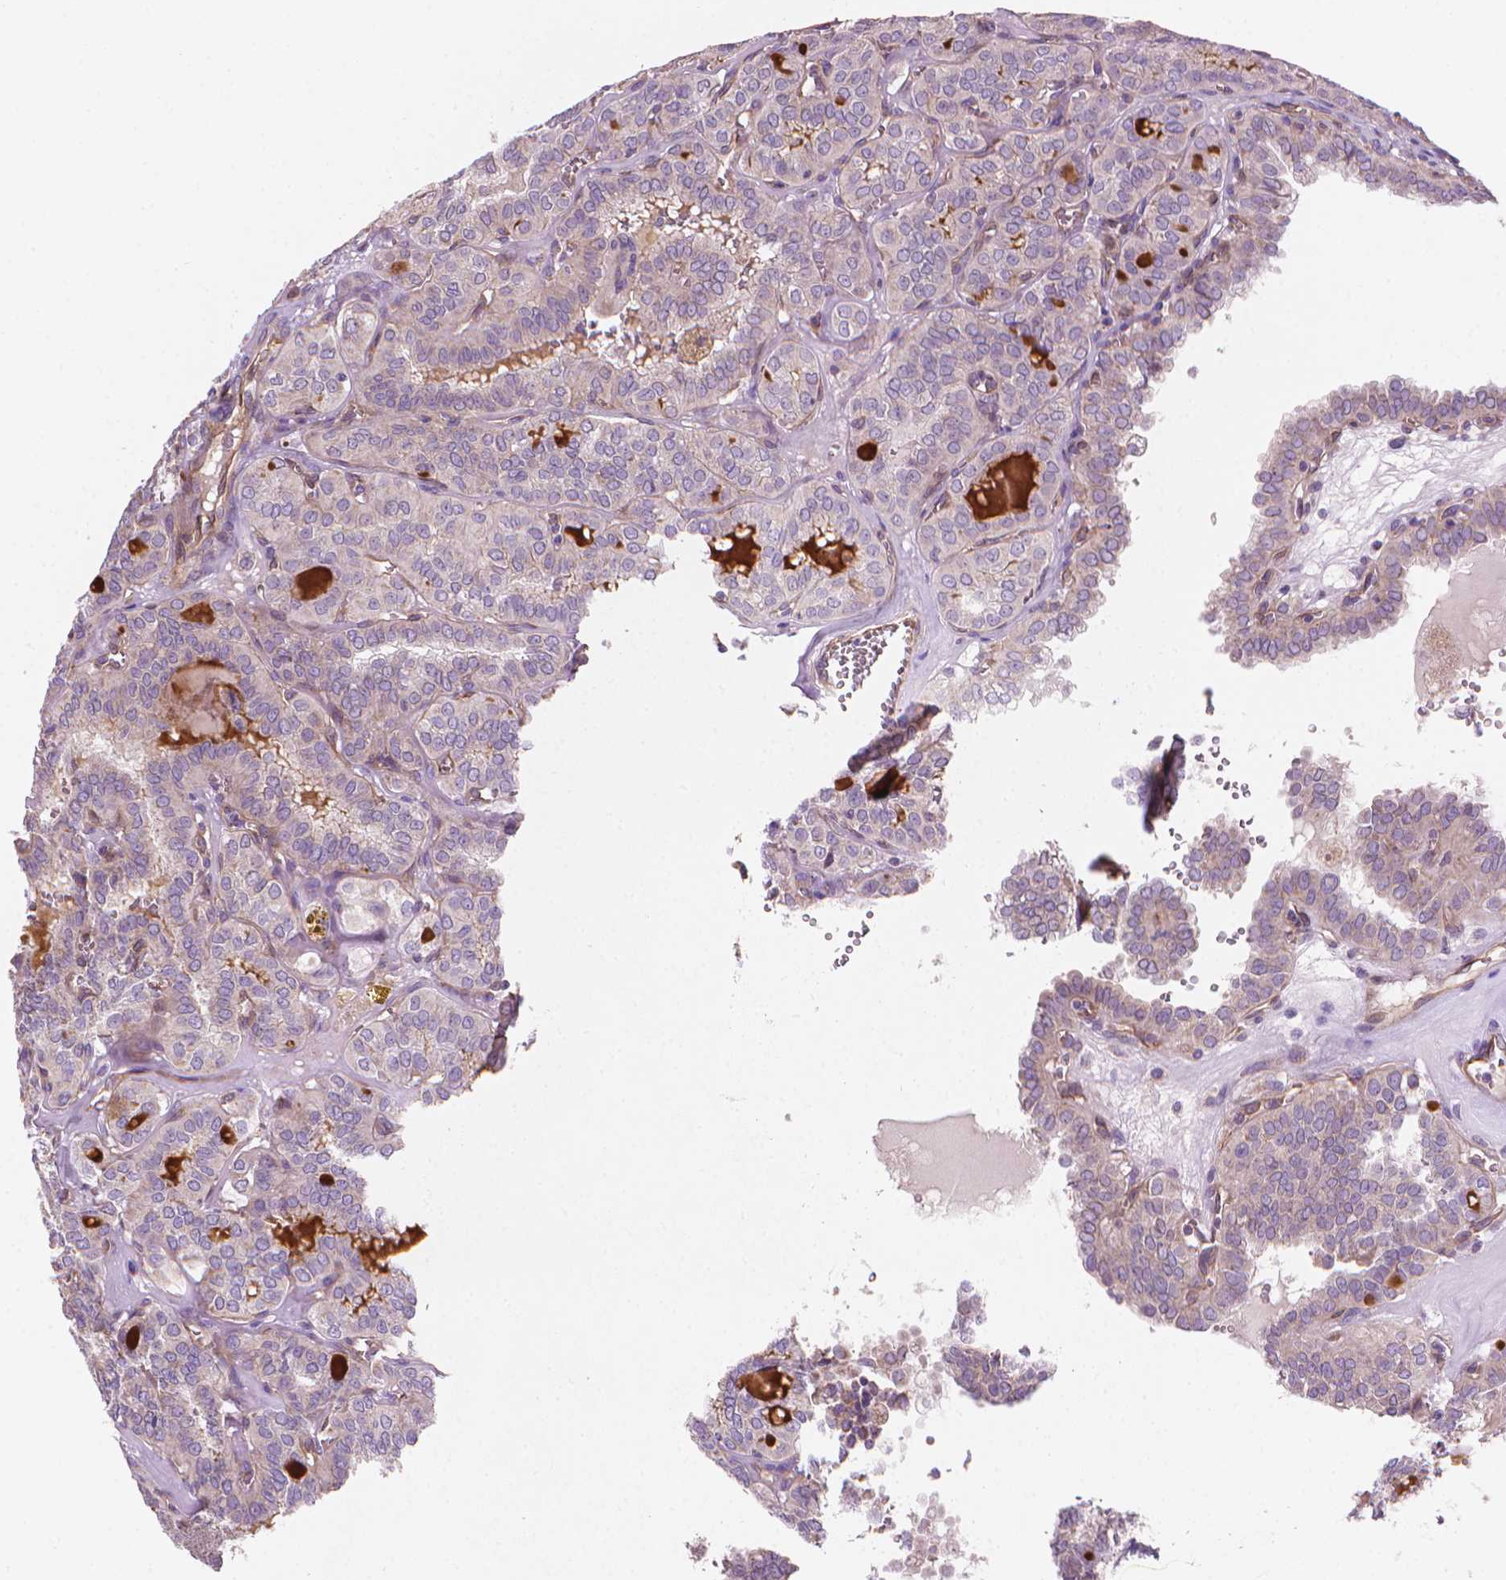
{"staining": {"intensity": "negative", "quantity": "none", "location": "none"}, "tissue": "thyroid cancer", "cell_type": "Tumor cells", "image_type": "cancer", "snomed": [{"axis": "morphology", "description": "Papillary adenocarcinoma, NOS"}, {"axis": "topography", "description": "Thyroid gland"}], "caption": "A high-resolution image shows IHC staining of thyroid cancer, which displays no significant staining in tumor cells.", "gene": "TTC29", "patient": {"sex": "female", "age": 41}}